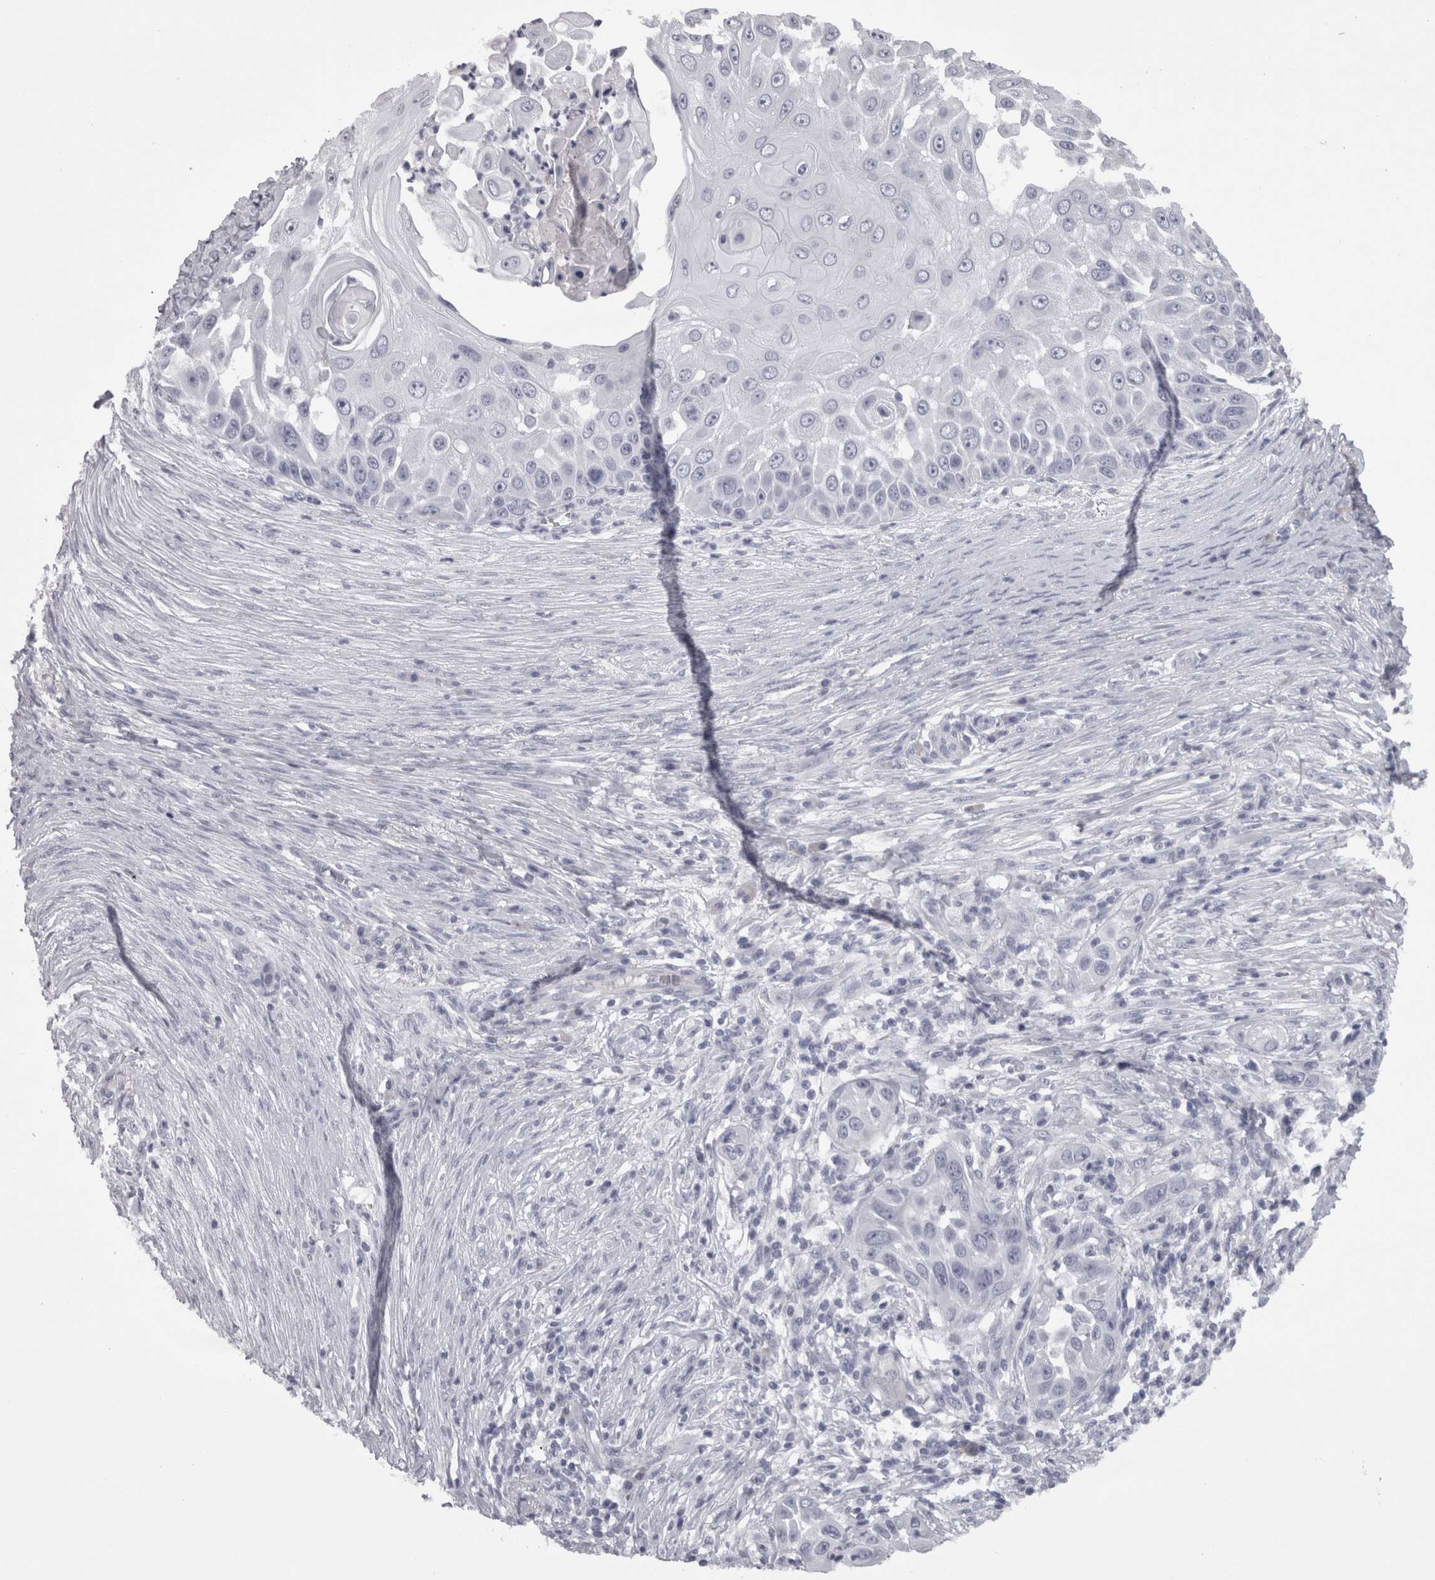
{"staining": {"intensity": "negative", "quantity": "none", "location": "none"}, "tissue": "skin cancer", "cell_type": "Tumor cells", "image_type": "cancer", "snomed": [{"axis": "morphology", "description": "Squamous cell carcinoma, NOS"}, {"axis": "topography", "description": "Skin"}], "caption": "Immunohistochemistry micrograph of neoplastic tissue: skin cancer stained with DAB (3,3'-diaminobenzidine) demonstrates no significant protein positivity in tumor cells.", "gene": "PON3", "patient": {"sex": "female", "age": 44}}